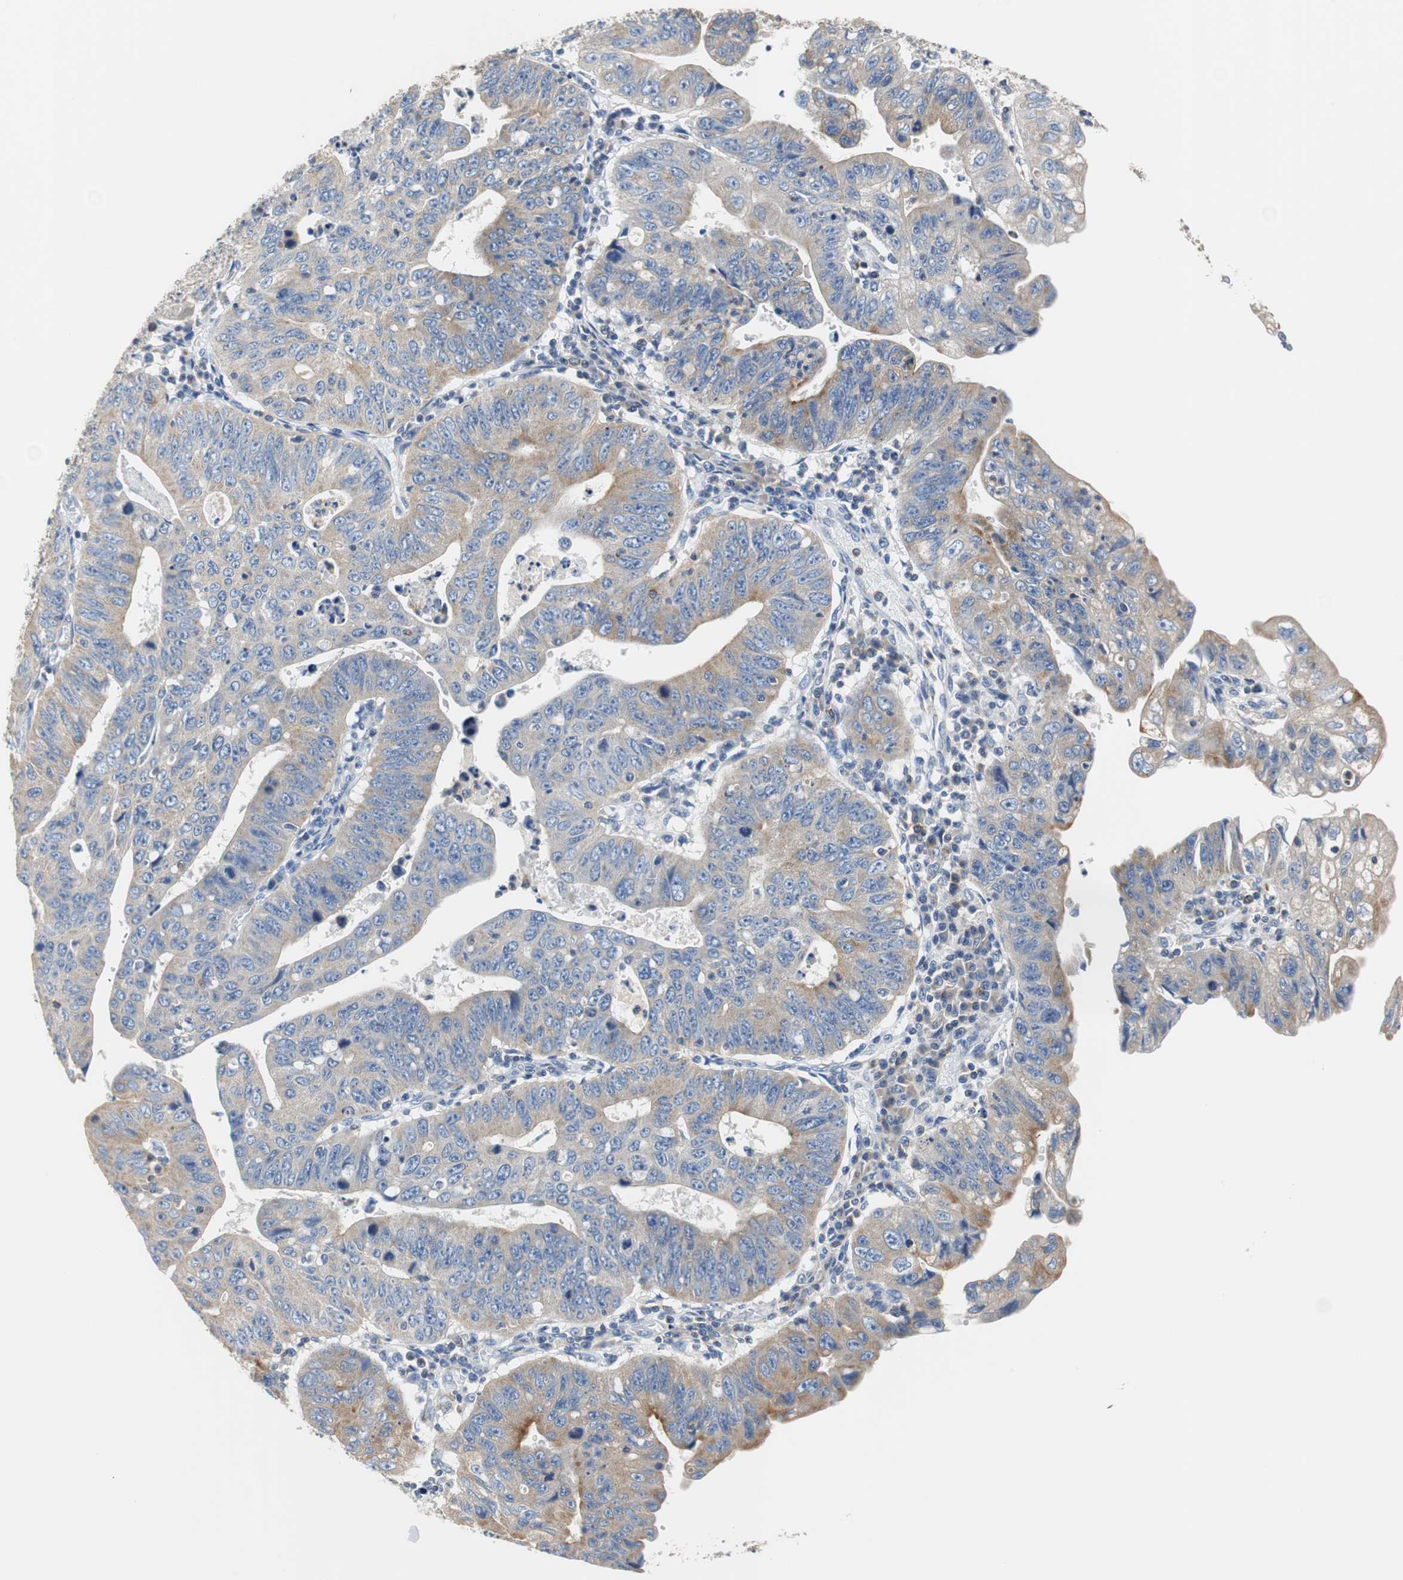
{"staining": {"intensity": "moderate", "quantity": ">75%", "location": "cytoplasmic/membranous"}, "tissue": "stomach cancer", "cell_type": "Tumor cells", "image_type": "cancer", "snomed": [{"axis": "morphology", "description": "Adenocarcinoma, NOS"}, {"axis": "topography", "description": "Stomach"}], "caption": "A histopathology image of human stomach cancer (adenocarcinoma) stained for a protein displays moderate cytoplasmic/membranous brown staining in tumor cells.", "gene": "VAMP8", "patient": {"sex": "male", "age": 59}}